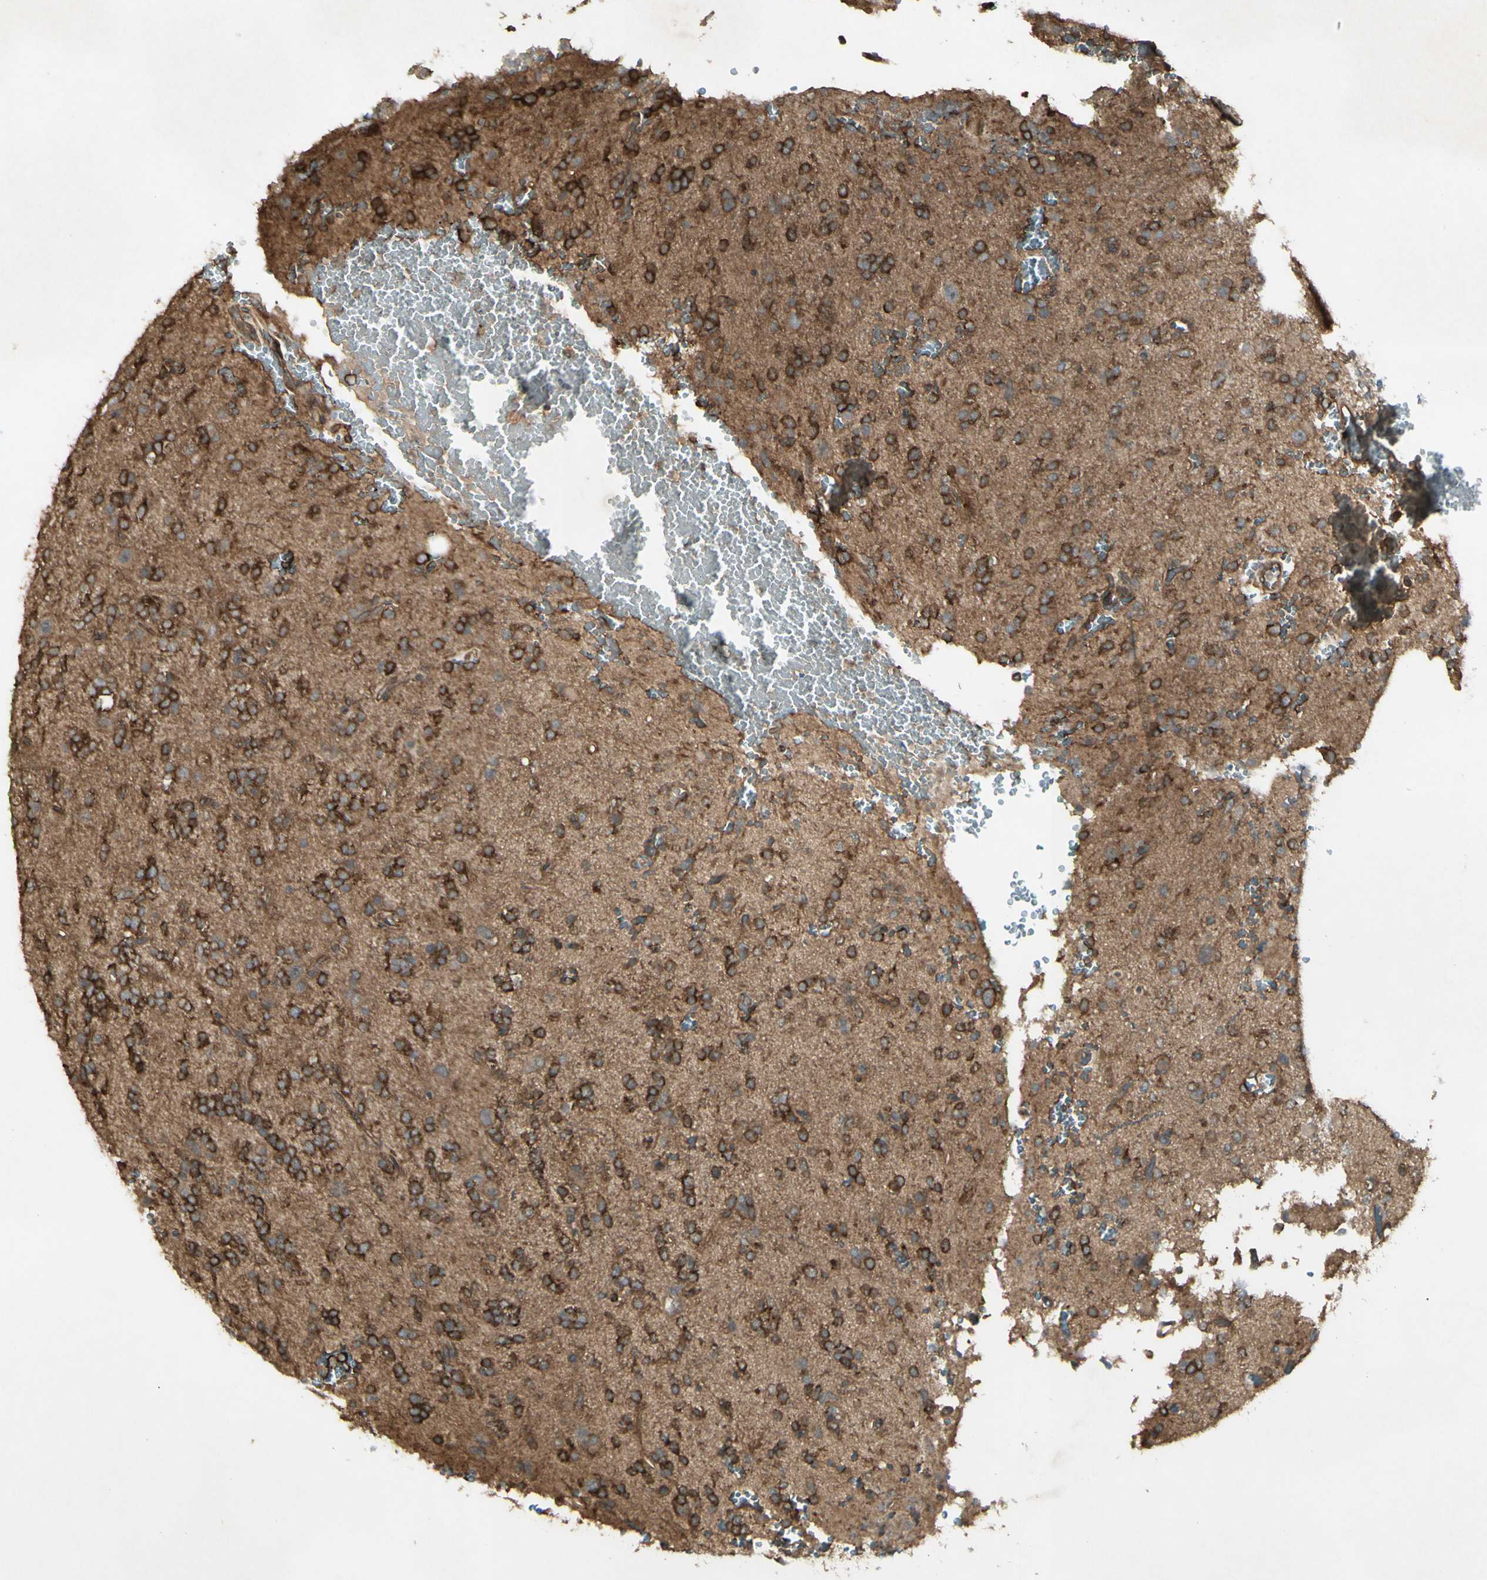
{"staining": {"intensity": "strong", "quantity": "25%-75%", "location": "cytoplasmic/membranous"}, "tissue": "glioma", "cell_type": "Tumor cells", "image_type": "cancer", "snomed": [{"axis": "morphology", "description": "Glioma, malignant, High grade"}, {"axis": "topography", "description": "Brain"}], "caption": "This image demonstrates IHC staining of glioma, with high strong cytoplasmic/membranous staining in approximately 25%-75% of tumor cells.", "gene": "JAG1", "patient": {"sex": "male", "age": 47}}